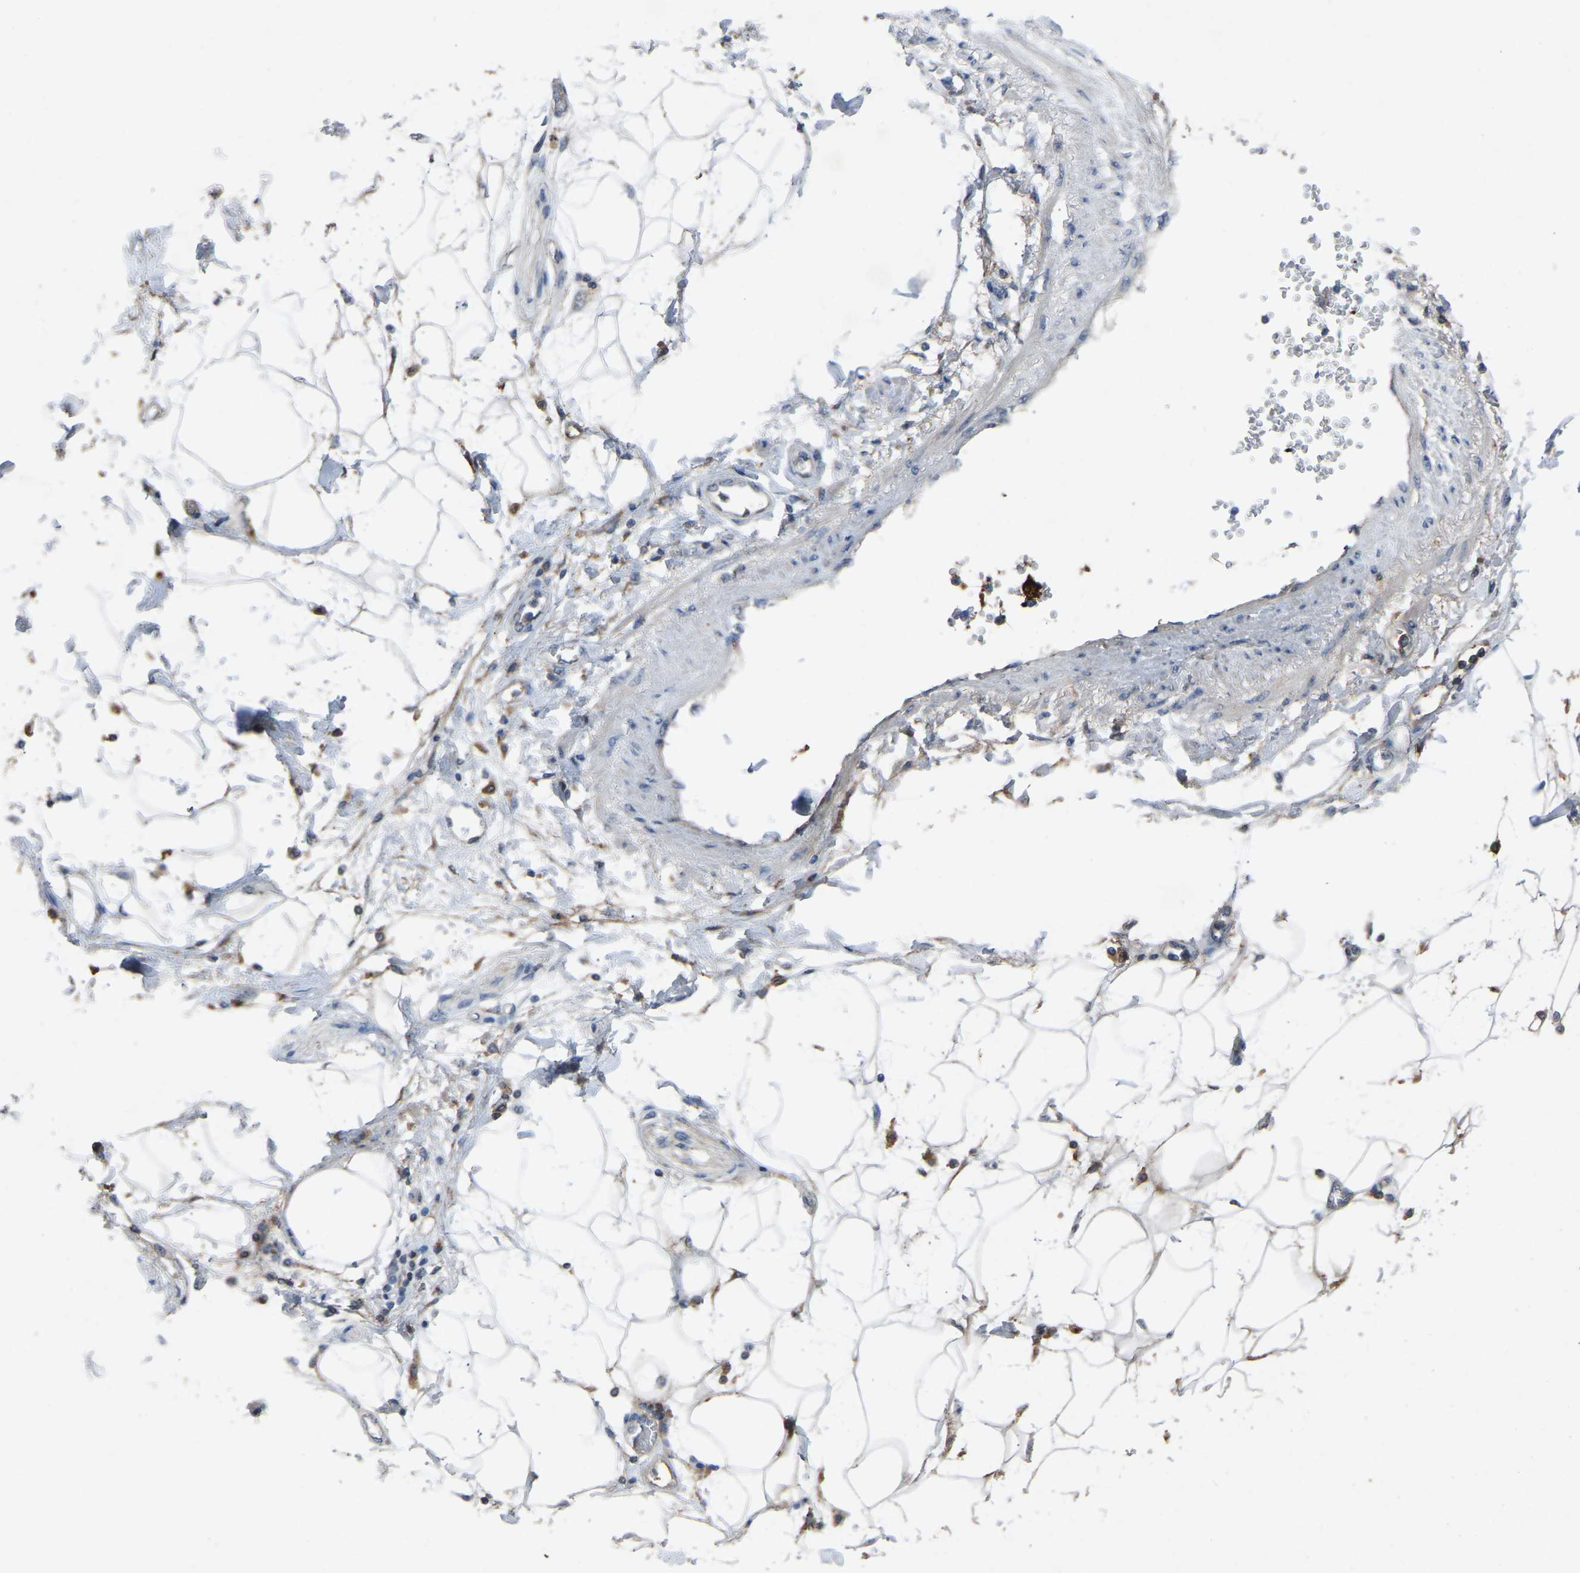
{"staining": {"intensity": "moderate", "quantity": "25%-75%", "location": "cytoplasmic/membranous"}, "tissue": "adipose tissue", "cell_type": "Adipocytes", "image_type": "normal", "snomed": [{"axis": "morphology", "description": "Normal tissue, NOS"}, {"axis": "morphology", "description": "Adenocarcinoma, NOS"}, {"axis": "topography", "description": "Duodenum"}, {"axis": "topography", "description": "Peripheral nerve tissue"}], "caption": "About 25%-75% of adipocytes in benign adipose tissue demonstrate moderate cytoplasmic/membranous protein staining as visualized by brown immunohistochemical staining.", "gene": "FHIT", "patient": {"sex": "female", "age": 60}}